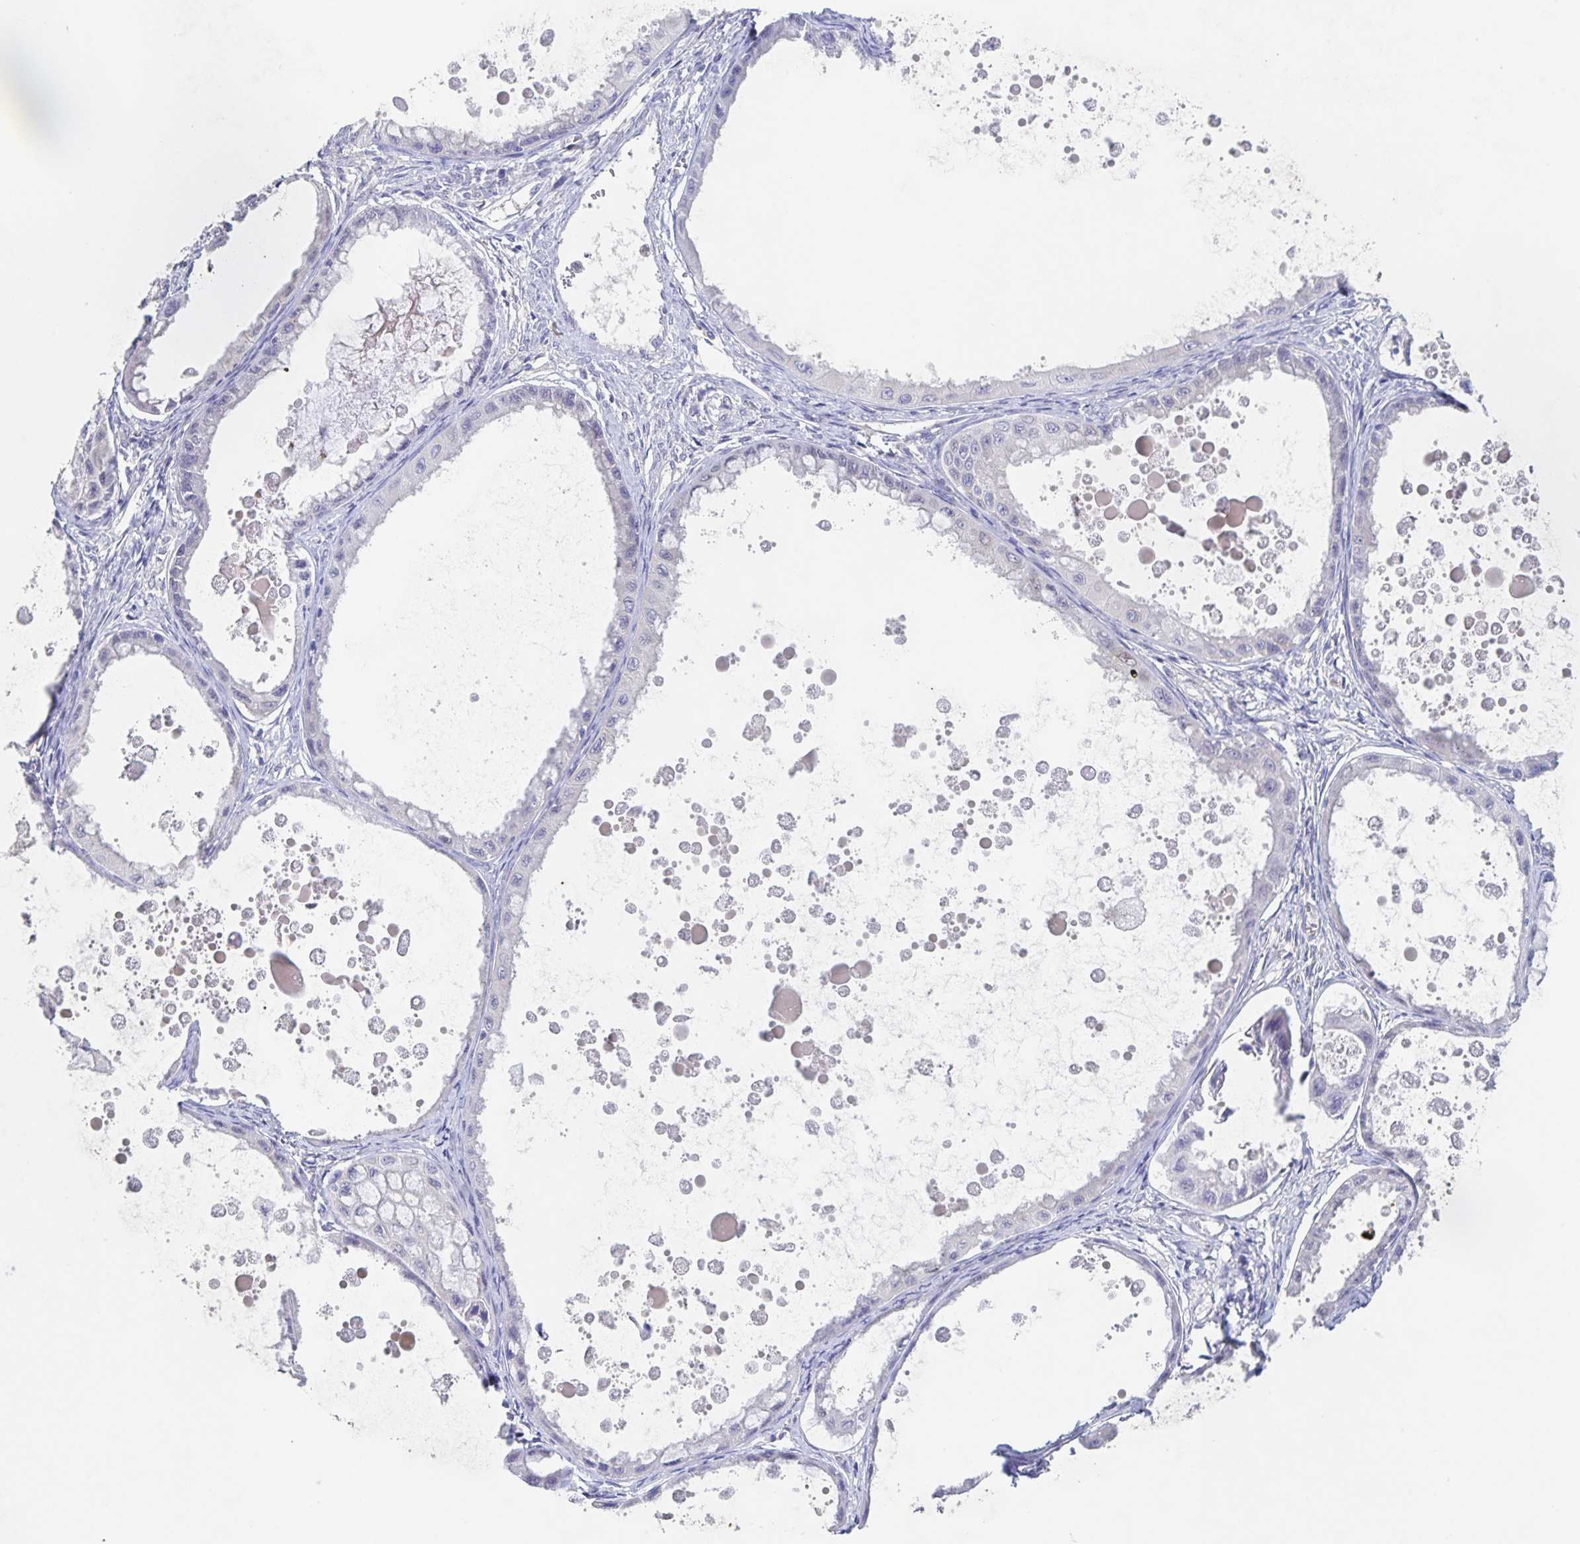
{"staining": {"intensity": "negative", "quantity": "none", "location": "none"}, "tissue": "ovarian cancer", "cell_type": "Tumor cells", "image_type": "cancer", "snomed": [{"axis": "morphology", "description": "Cystadenocarcinoma, mucinous, NOS"}, {"axis": "topography", "description": "Ovary"}], "caption": "Tumor cells show no significant protein staining in ovarian cancer.", "gene": "CDC42BPG", "patient": {"sex": "female", "age": 64}}